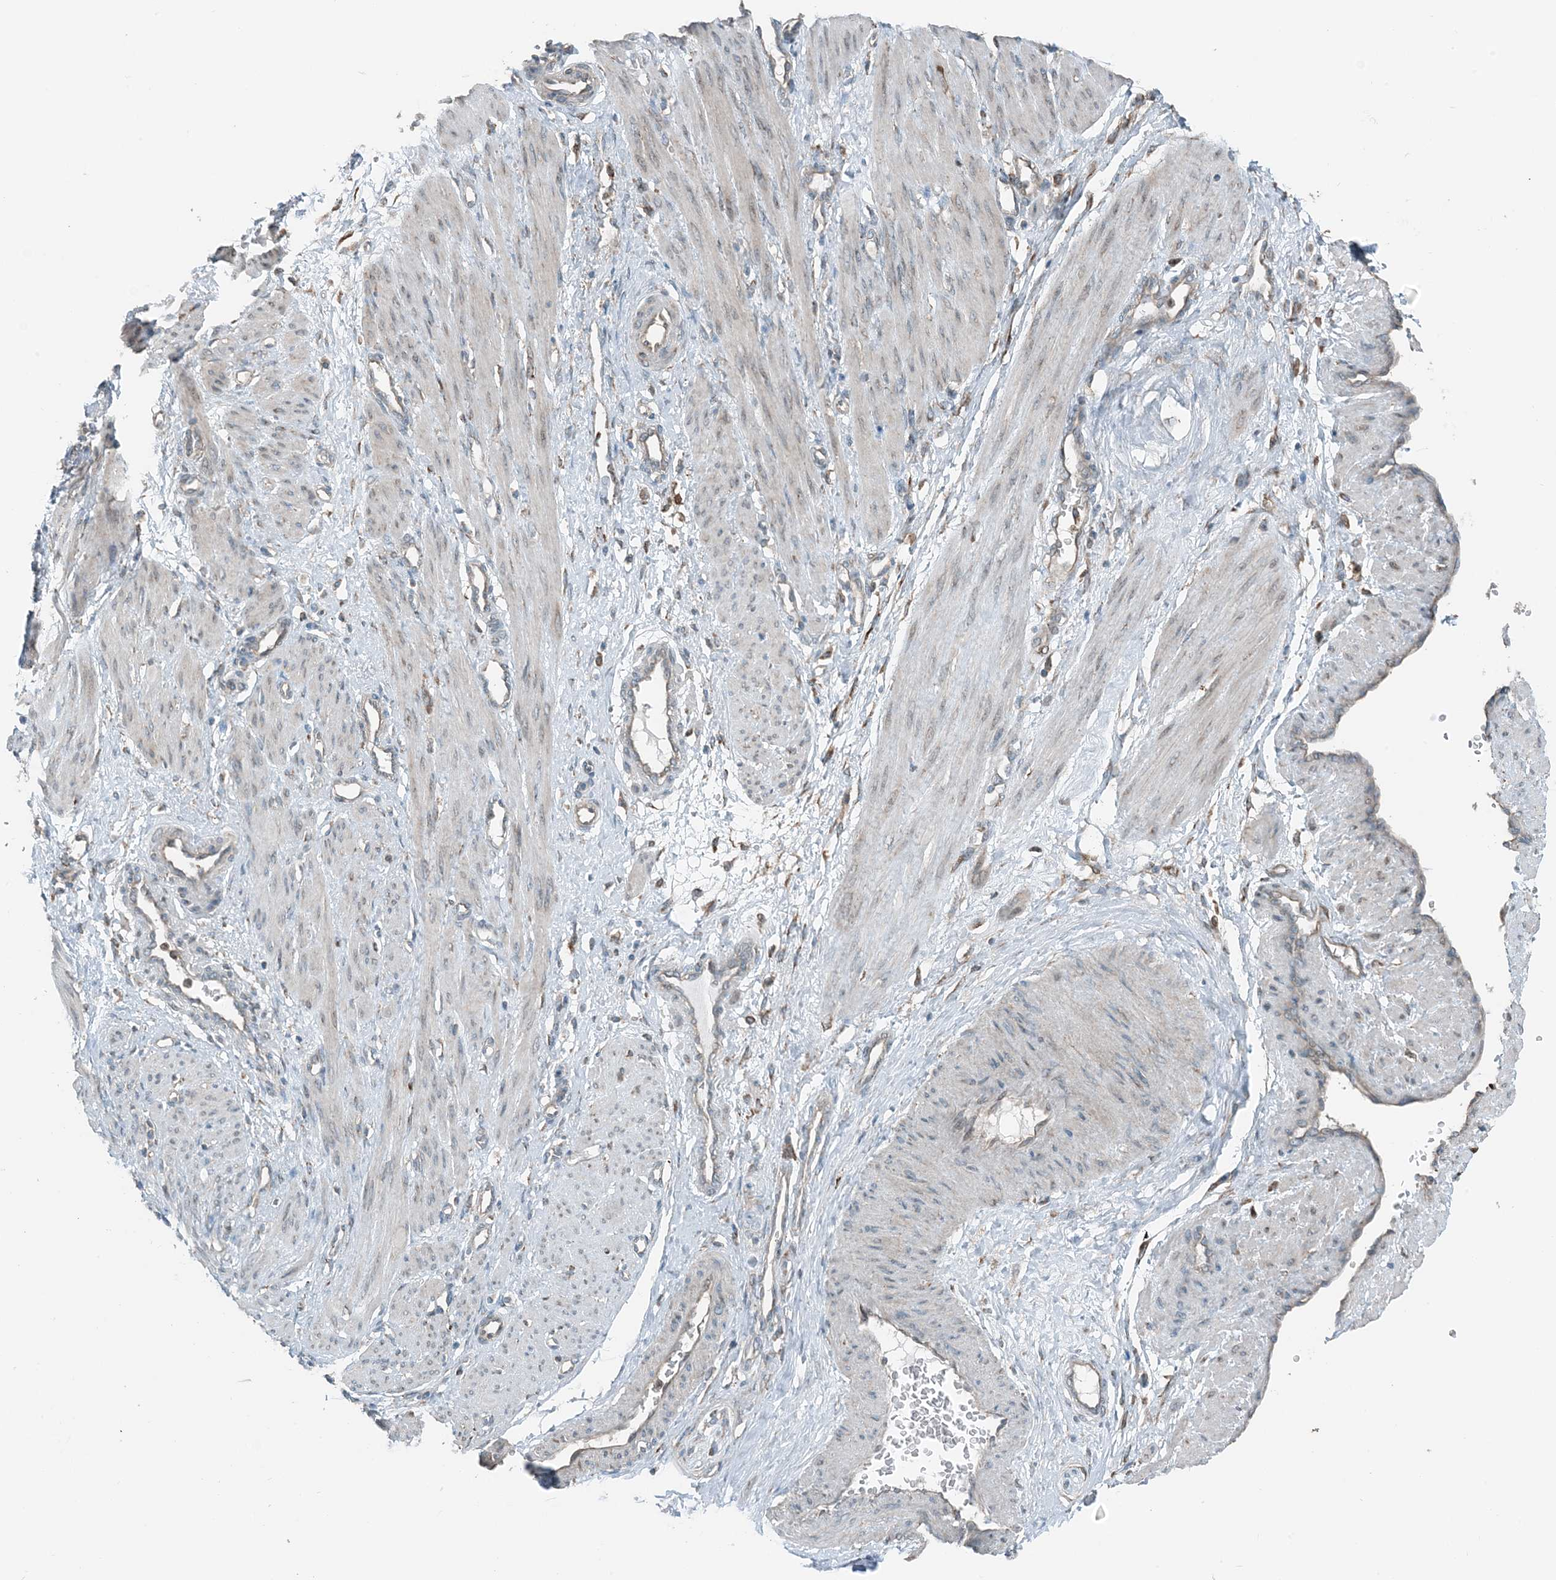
{"staining": {"intensity": "weak", "quantity": "<25%", "location": "cytoplasmic/membranous"}, "tissue": "smooth muscle", "cell_type": "Smooth muscle cells", "image_type": "normal", "snomed": [{"axis": "morphology", "description": "Normal tissue, NOS"}, {"axis": "topography", "description": "Endometrium"}], "caption": "High power microscopy image of an immunohistochemistry (IHC) histopathology image of unremarkable smooth muscle, revealing no significant positivity in smooth muscle cells.", "gene": "CERKL", "patient": {"sex": "female", "age": 33}}